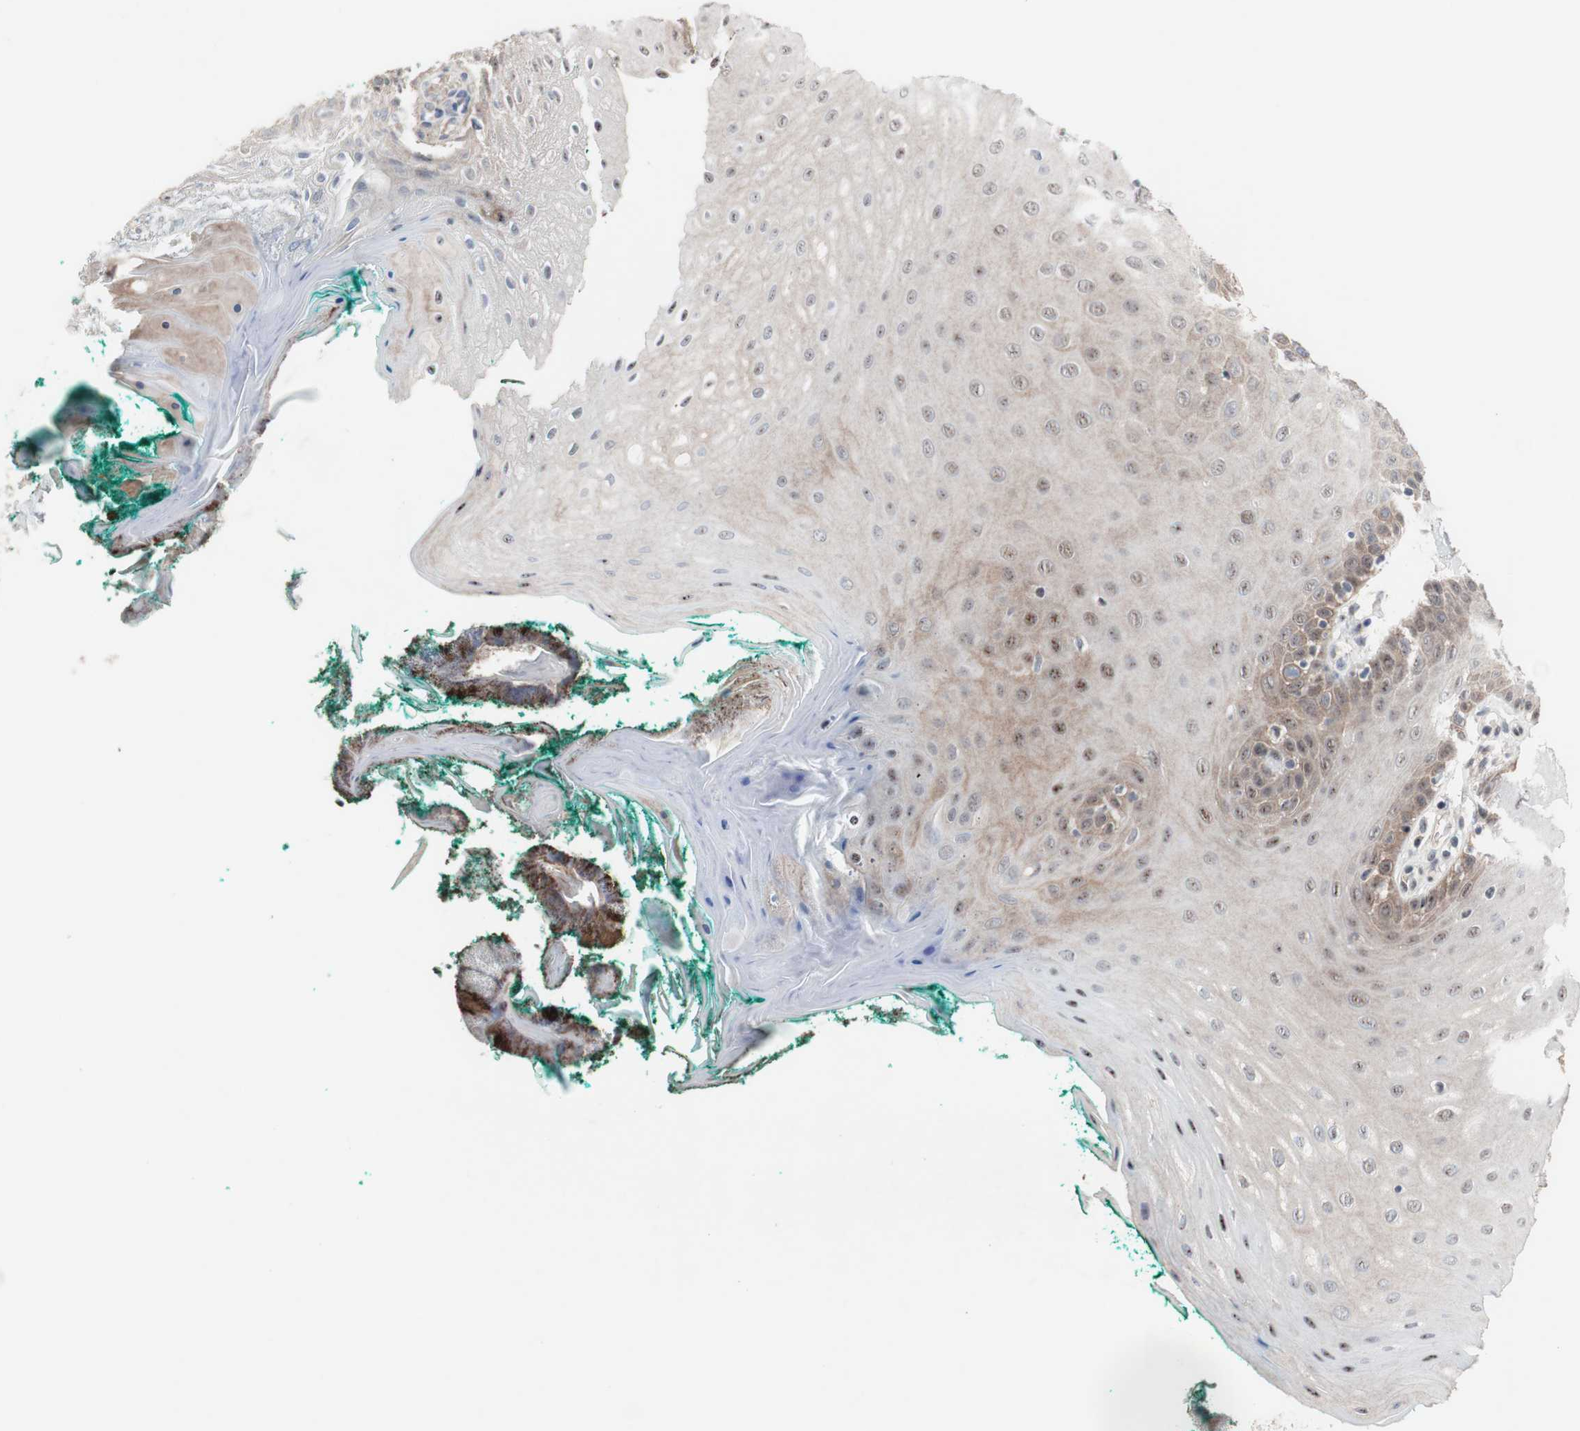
{"staining": {"intensity": "moderate", "quantity": "25%-75%", "location": "cytoplasmic/membranous,nuclear"}, "tissue": "oral mucosa", "cell_type": "Squamous epithelial cells", "image_type": "normal", "snomed": [{"axis": "morphology", "description": "Normal tissue, NOS"}, {"axis": "topography", "description": "Skeletal muscle"}, {"axis": "topography", "description": "Oral tissue"}], "caption": "Human oral mucosa stained for a protein (brown) exhibits moderate cytoplasmic/membranous,nuclear positive expression in about 25%-75% of squamous epithelial cells.", "gene": "PINX1", "patient": {"sex": "male", "age": 58}}